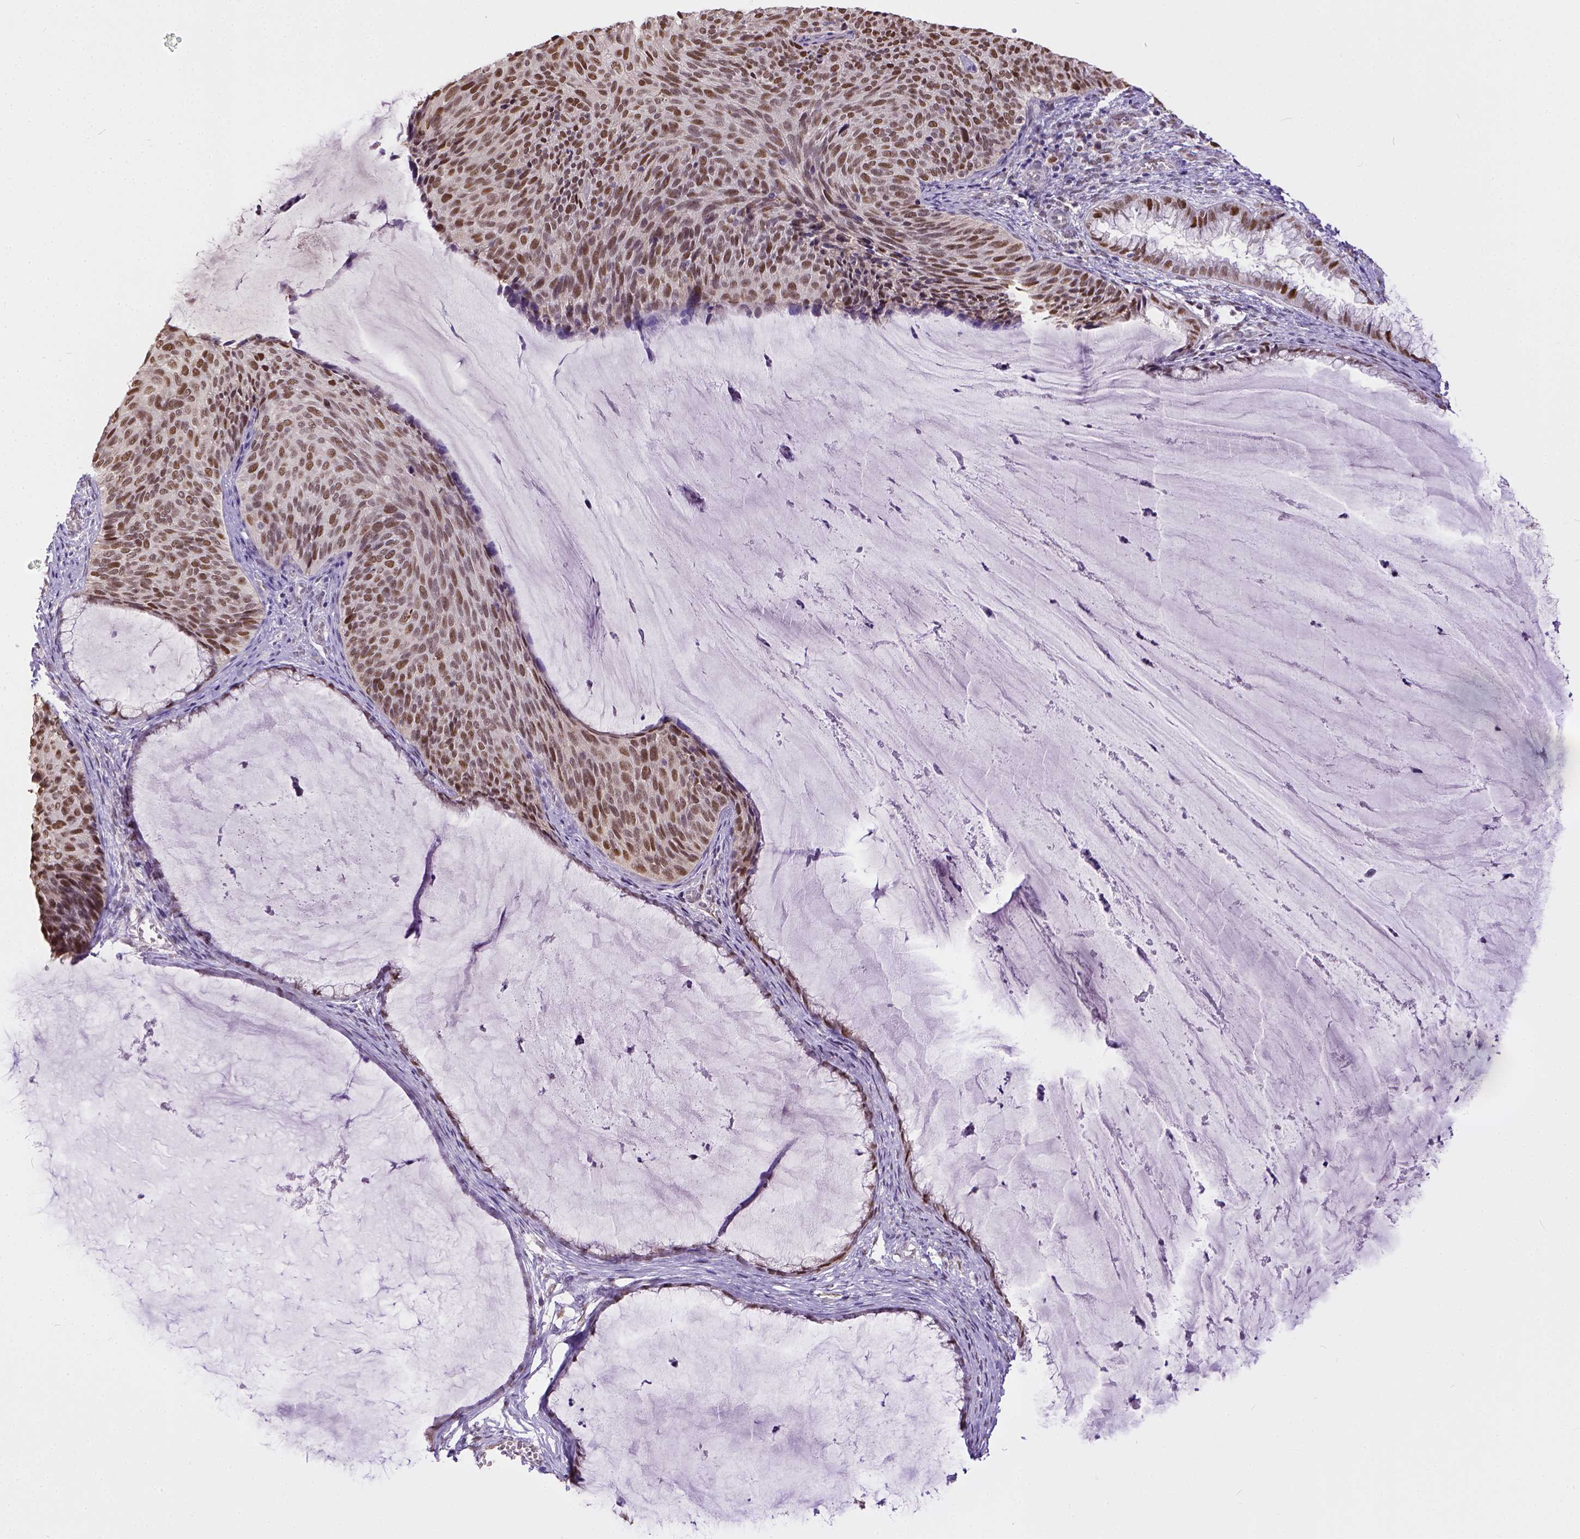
{"staining": {"intensity": "moderate", "quantity": ">75%", "location": "nuclear"}, "tissue": "cervical cancer", "cell_type": "Tumor cells", "image_type": "cancer", "snomed": [{"axis": "morphology", "description": "Squamous cell carcinoma, NOS"}, {"axis": "topography", "description": "Cervix"}], "caption": "This image displays IHC staining of human cervical cancer (squamous cell carcinoma), with medium moderate nuclear positivity in about >75% of tumor cells.", "gene": "ERCC1", "patient": {"sex": "female", "age": 36}}